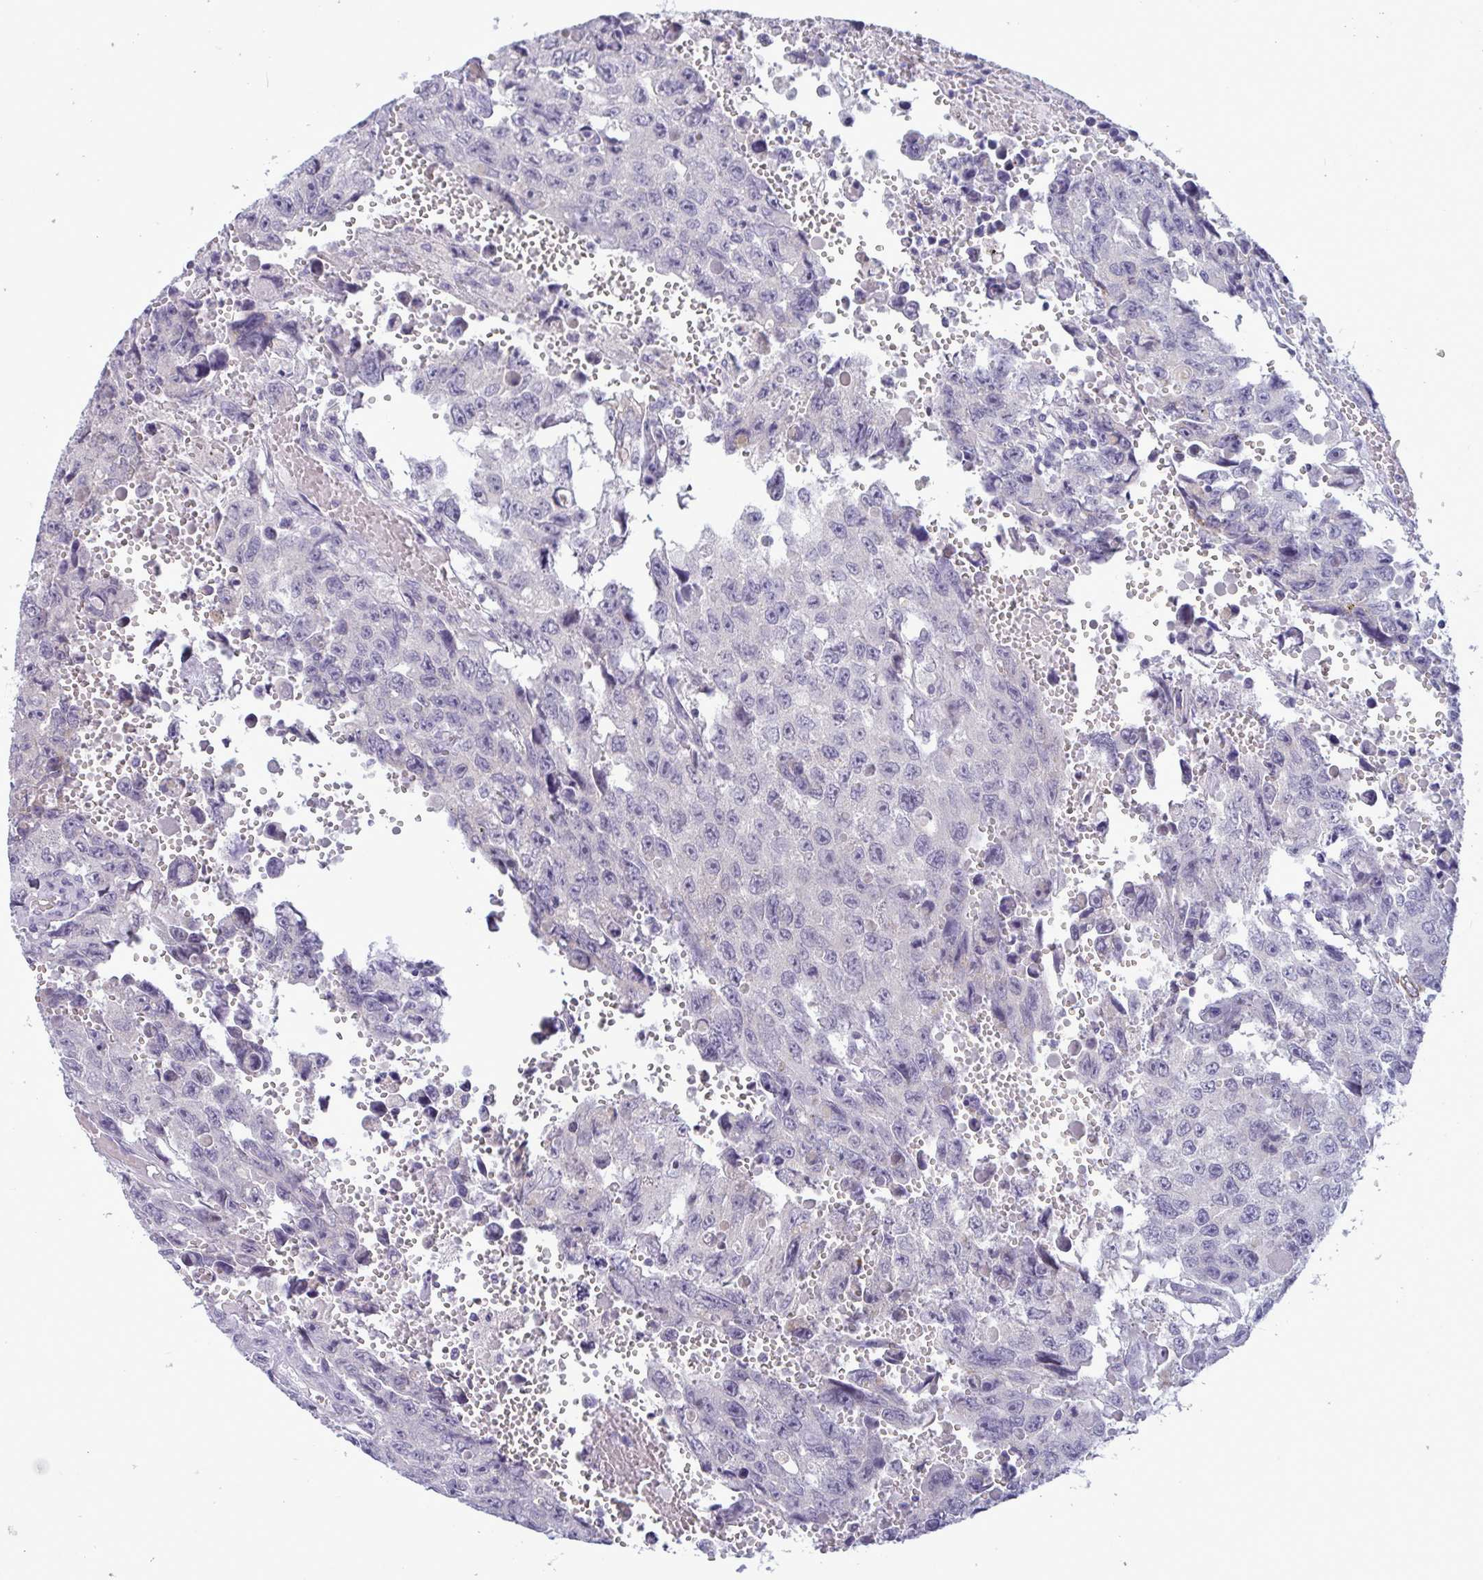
{"staining": {"intensity": "negative", "quantity": "none", "location": "none"}, "tissue": "testis cancer", "cell_type": "Tumor cells", "image_type": "cancer", "snomed": [{"axis": "morphology", "description": "Seminoma, NOS"}, {"axis": "topography", "description": "Testis"}], "caption": "A histopathology image of testis seminoma stained for a protein reveals no brown staining in tumor cells.", "gene": "TENT5D", "patient": {"sex": "male", "age": 26}}